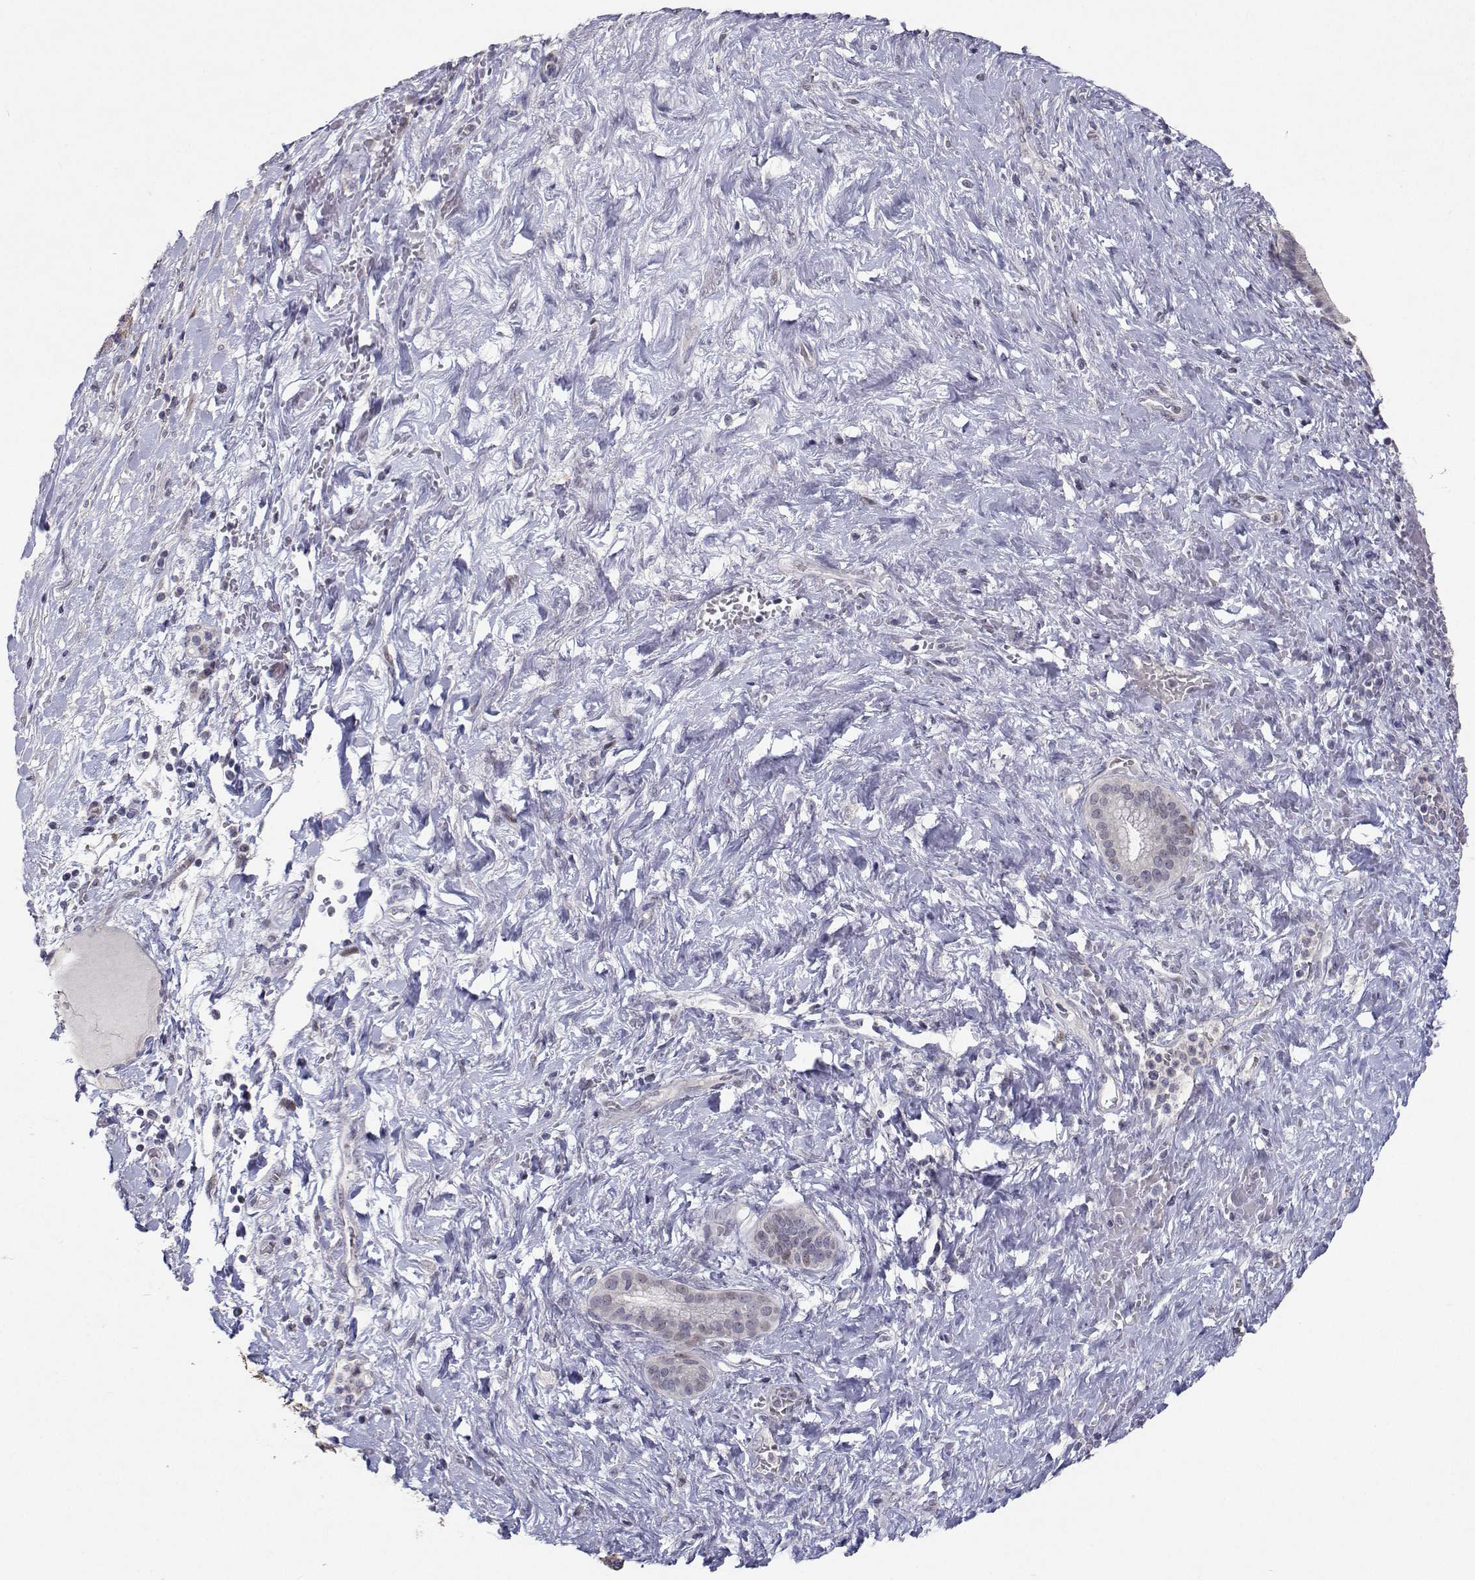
{"staining": {"intensity": "negative", "quantity": "none", "location": "none"}, "tissue": "pancreatic cancer", "cell_type": "Tumor cells", "image_type": "cancer", "snomed": [{"axis": "morphology", "description": "Adenocarcinoma, NOS"}, {"axis": "topography", "description": "Pancreas"}], "caption": "Tumor cells show no significant protein staining in adenocarcinoma (pancreatic). (DAB (3,3'-diaminobenzidine) immunohistochemistry, high magnification).", "gene": "RBPJL", "patient": {"sex": "male", "age": 44}}